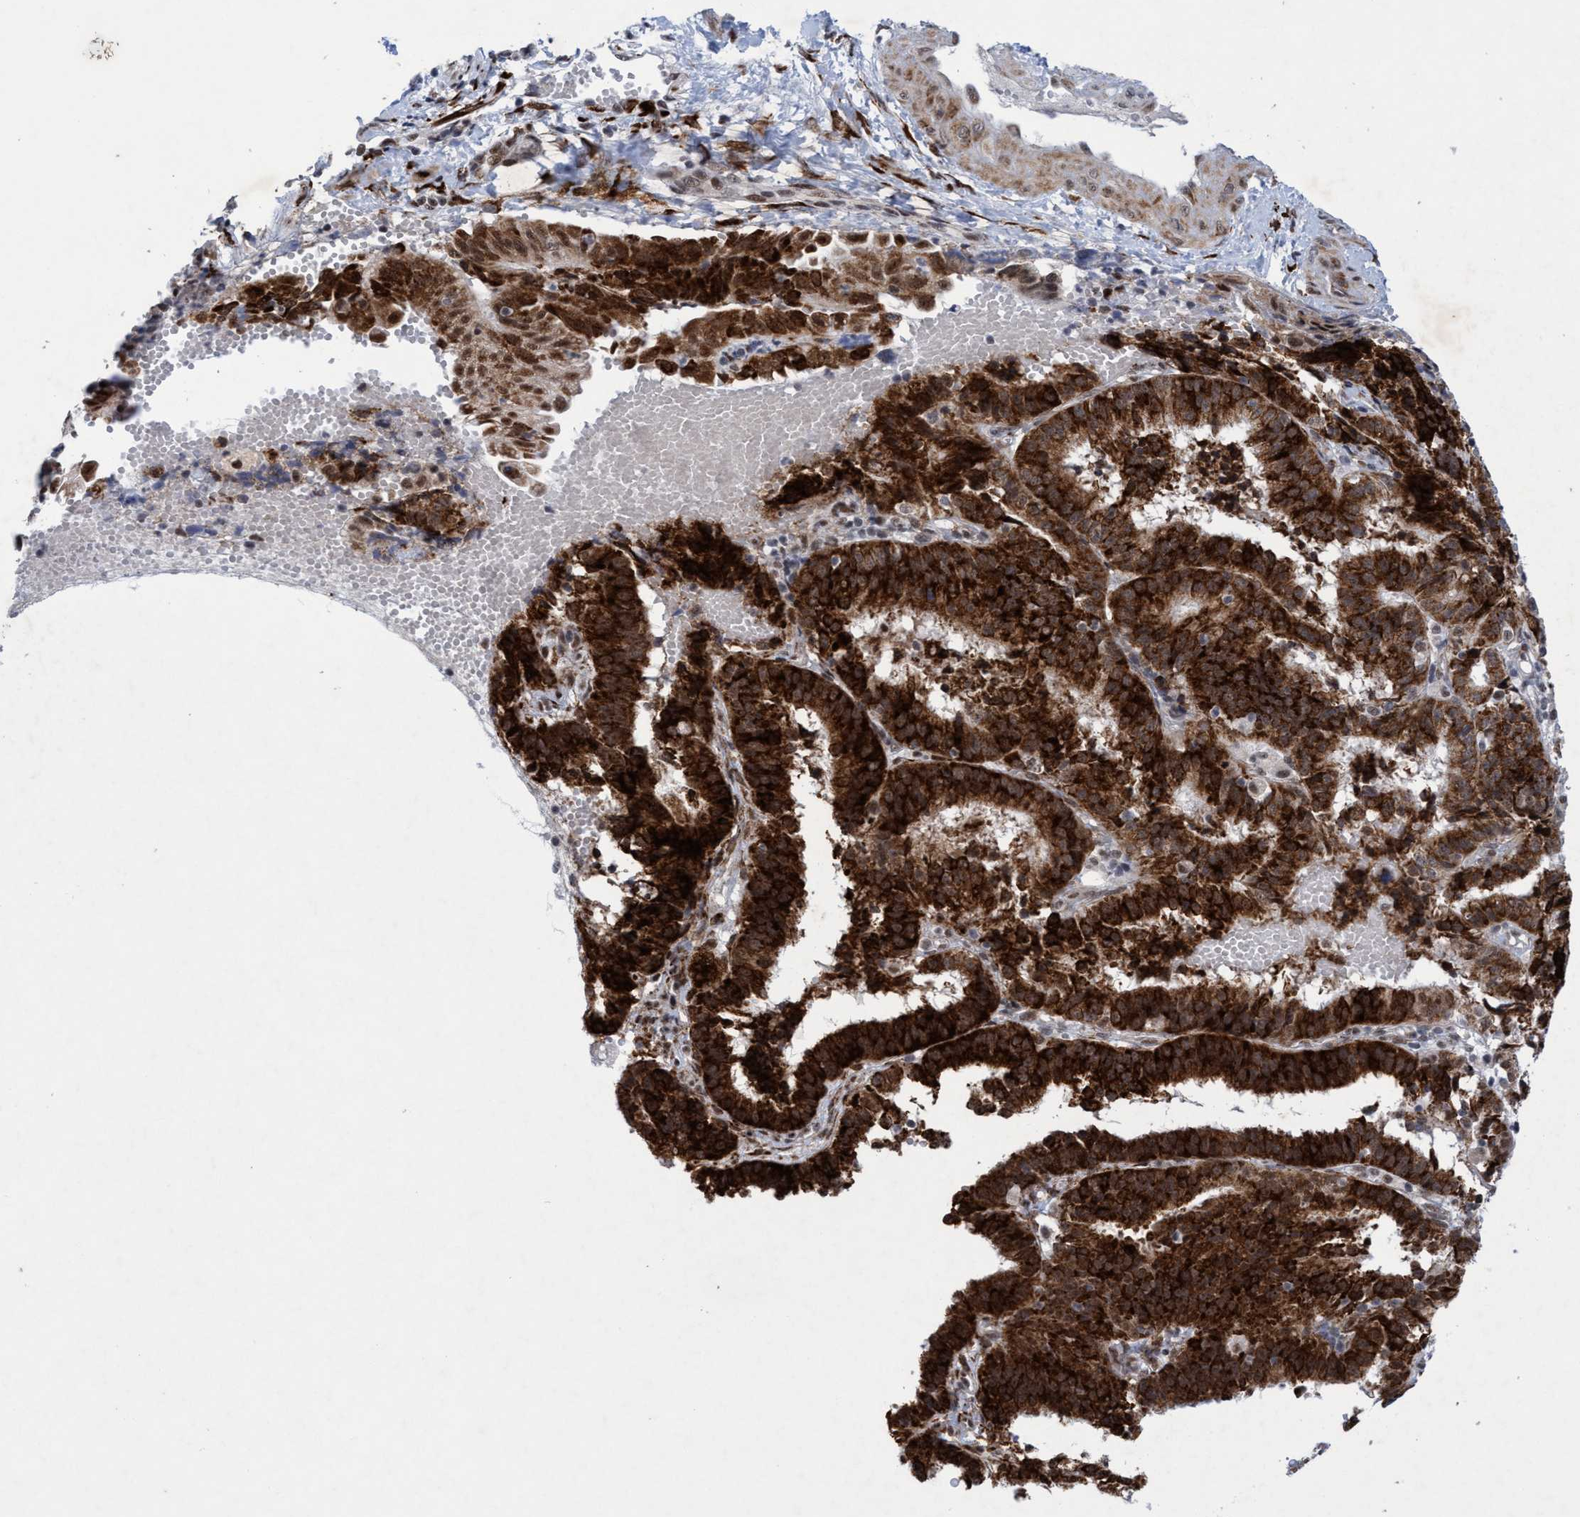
{"staining": {"intensity": "strong", "quantity": ">75%", "location": "cytoplasmic/membranous,nuclear"}, "tissue": "endometrial cancer", "cell_type": "Tumor cells", "image_type": "cancer", "snomed": [{"axis": "morphology", "description": "Adenocarcinoma, NOS"}, {"axis": "topography", "description": "Endometrium"}], "caption": "Immunohistochemical staining of human adenocarcinoma (endometrial) exhibits high levels of strong cytoplasmic/membranous and nuclear protein positivity in about >75% of tumor cells. (DAB (3,3'-diaminobenzidine) IHC, brown staining for protein, blue staining for nuclei).", "gene": "GLT6D1", "patient": {"sex": "female", "age": 51}}